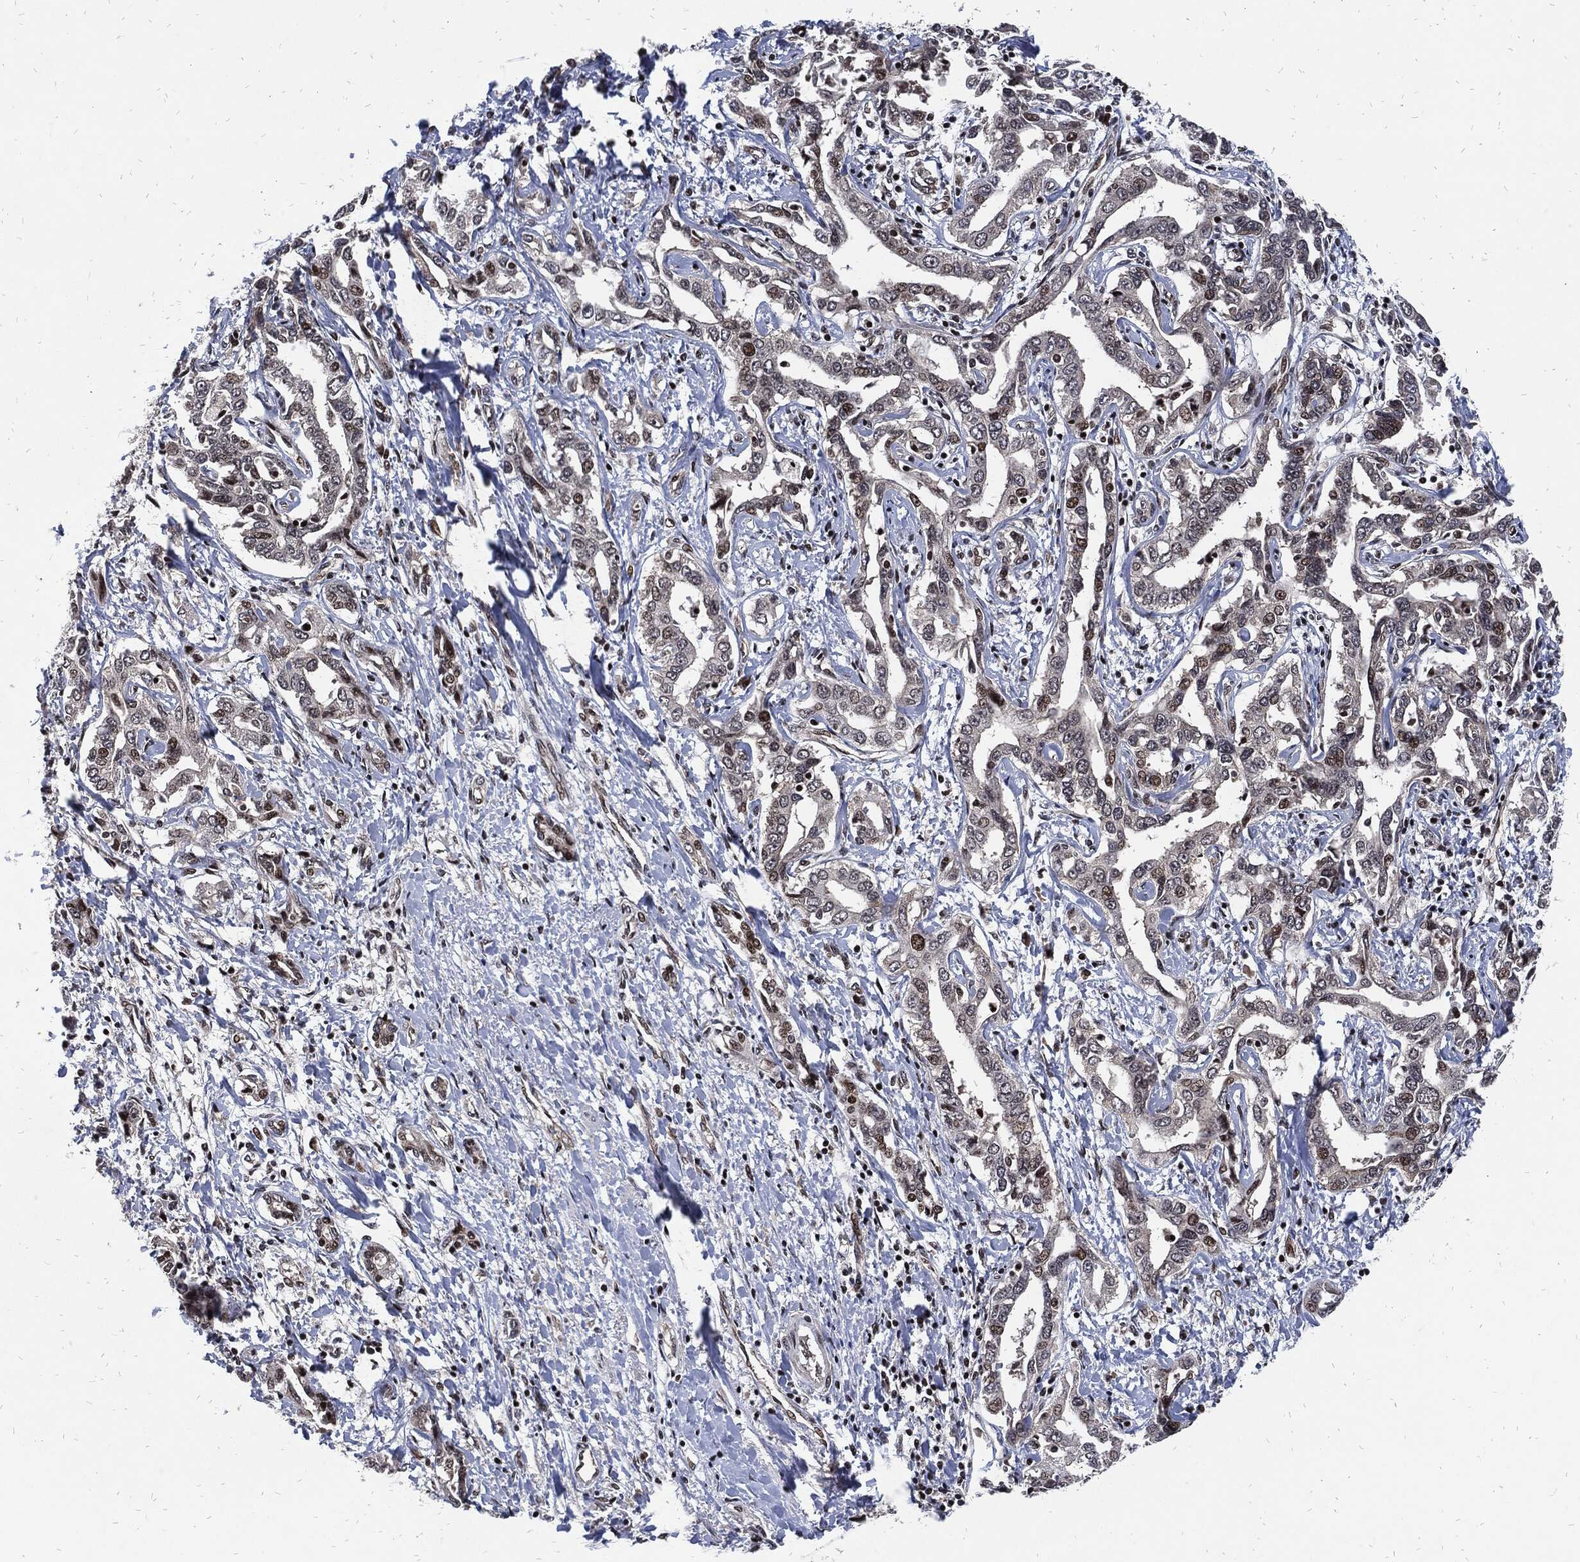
{"staining": {"intensity": "strong", "quantity": "<25%", "location": "nuclear"}, "tissue": "liver cancer", "cell_type": "Tumor cells", "image_type": "cancer", "snomed": [{"axis": "morphology", "description": "Cholangiocarcinoma"}, {"axis": "topography", "description": "Liver"}], "caption": "Immunohistochemical staining of liver cholangiocarcinoma demonstrates medium levels of strong nuclear staining in about <25% of tumor cells. Nuclei are stained in blue.", "gene": "ZNF775", "patient": {"sex": "male", "age": 59}}